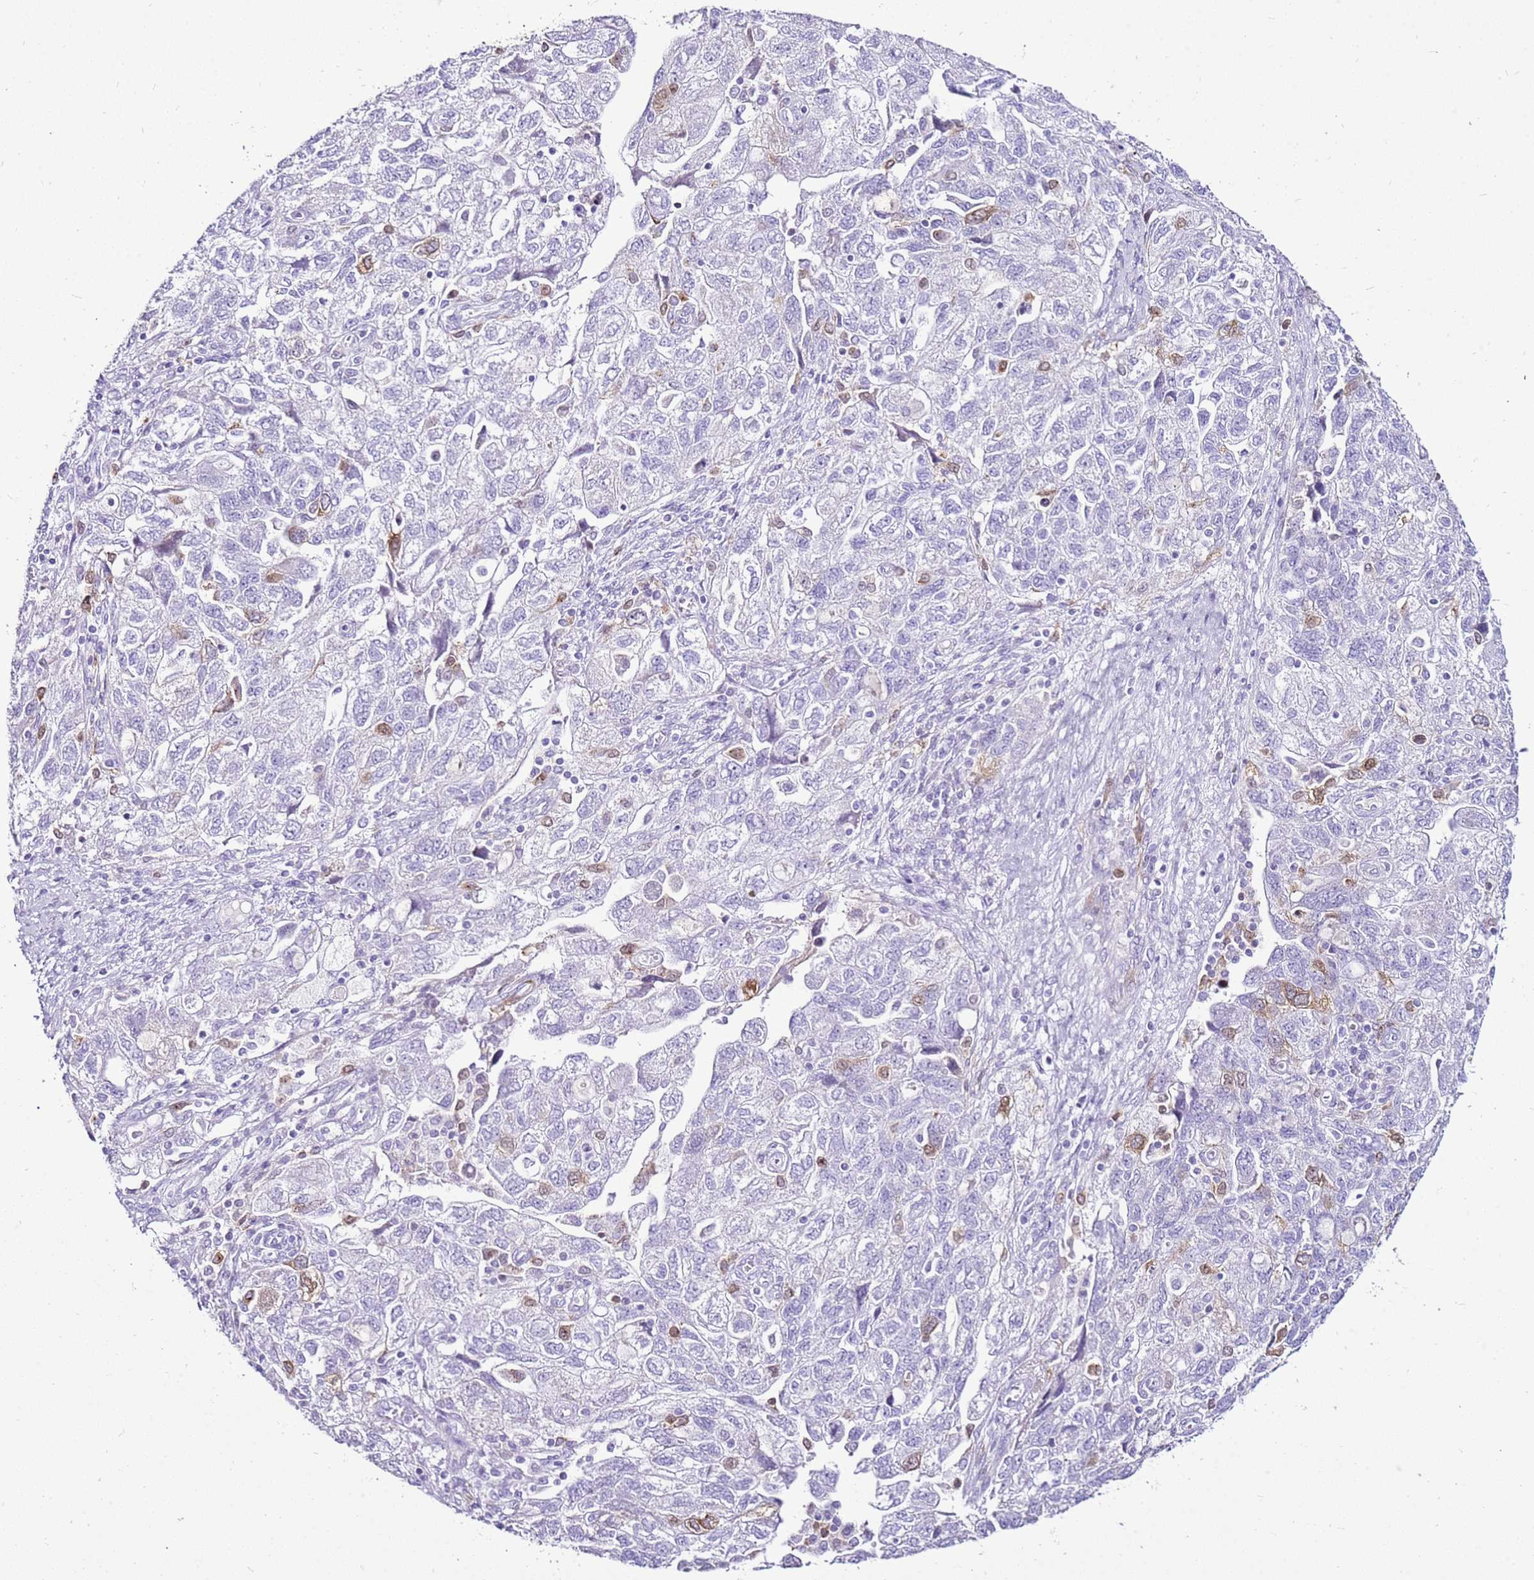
{"staining": {"intensity": "moderate", "quantity": "<25%", "location": "cytoplasmic/membranous,nuclear"}, "tissue": "ovarian cancer", "cell_type": "Tumor cells", "image_type": "cancer", "snomed": [{"axis": "morphology", "description": "Carcinoma, NOS"}, {"axis": "morphology", "description": "Cystadenocarcinoma, serous, NOS"}, {"axis": "topography", "description": "Ovary"}], "caption": "Ovarian cancer tissue reveals moderate cytoplasmic/membranous and nuclear staining in about <25% of tumor cells", "gene": "SPC25", "patient": {"sex": "female", "age": 69}}